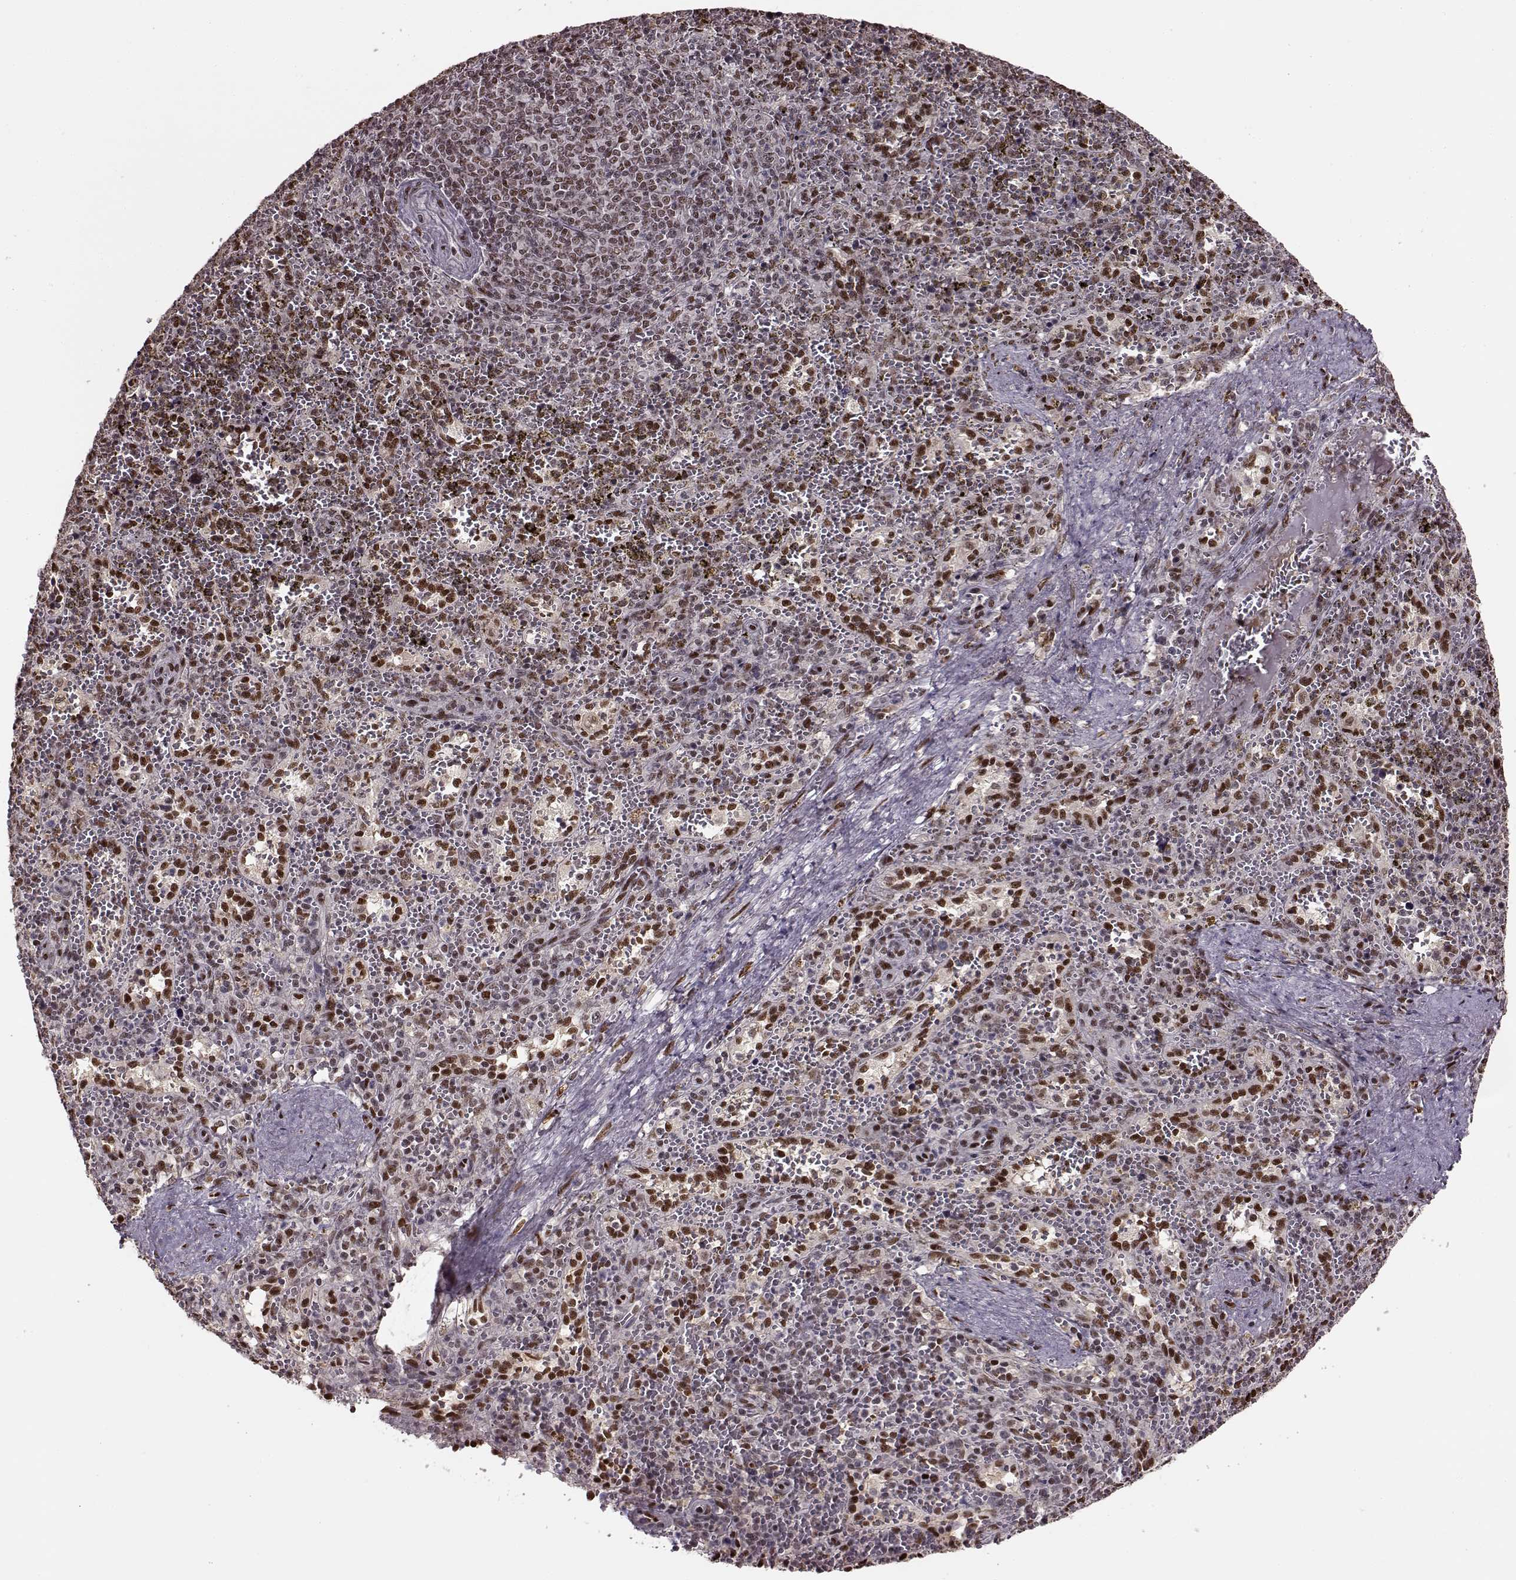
{"staining": {"intensity": "moderate", "quantity": "25%-75%", "location": "nuclear"}, "tissue": "spleen", "cell_type": "Cells in red pulp", "image_type": "normal", "snomed": [{"axis": "morphology", "description": "Normal tissue, NOS"}, {"axis": "topography", "description": "Spleen"}], "caption": "Spleen stained with IHC reveals moderate nuclear expression in approximately 25%-75% of cells in red pulp.", "gene": "FTO", "patient": {"sex": "female", "age": 50}}